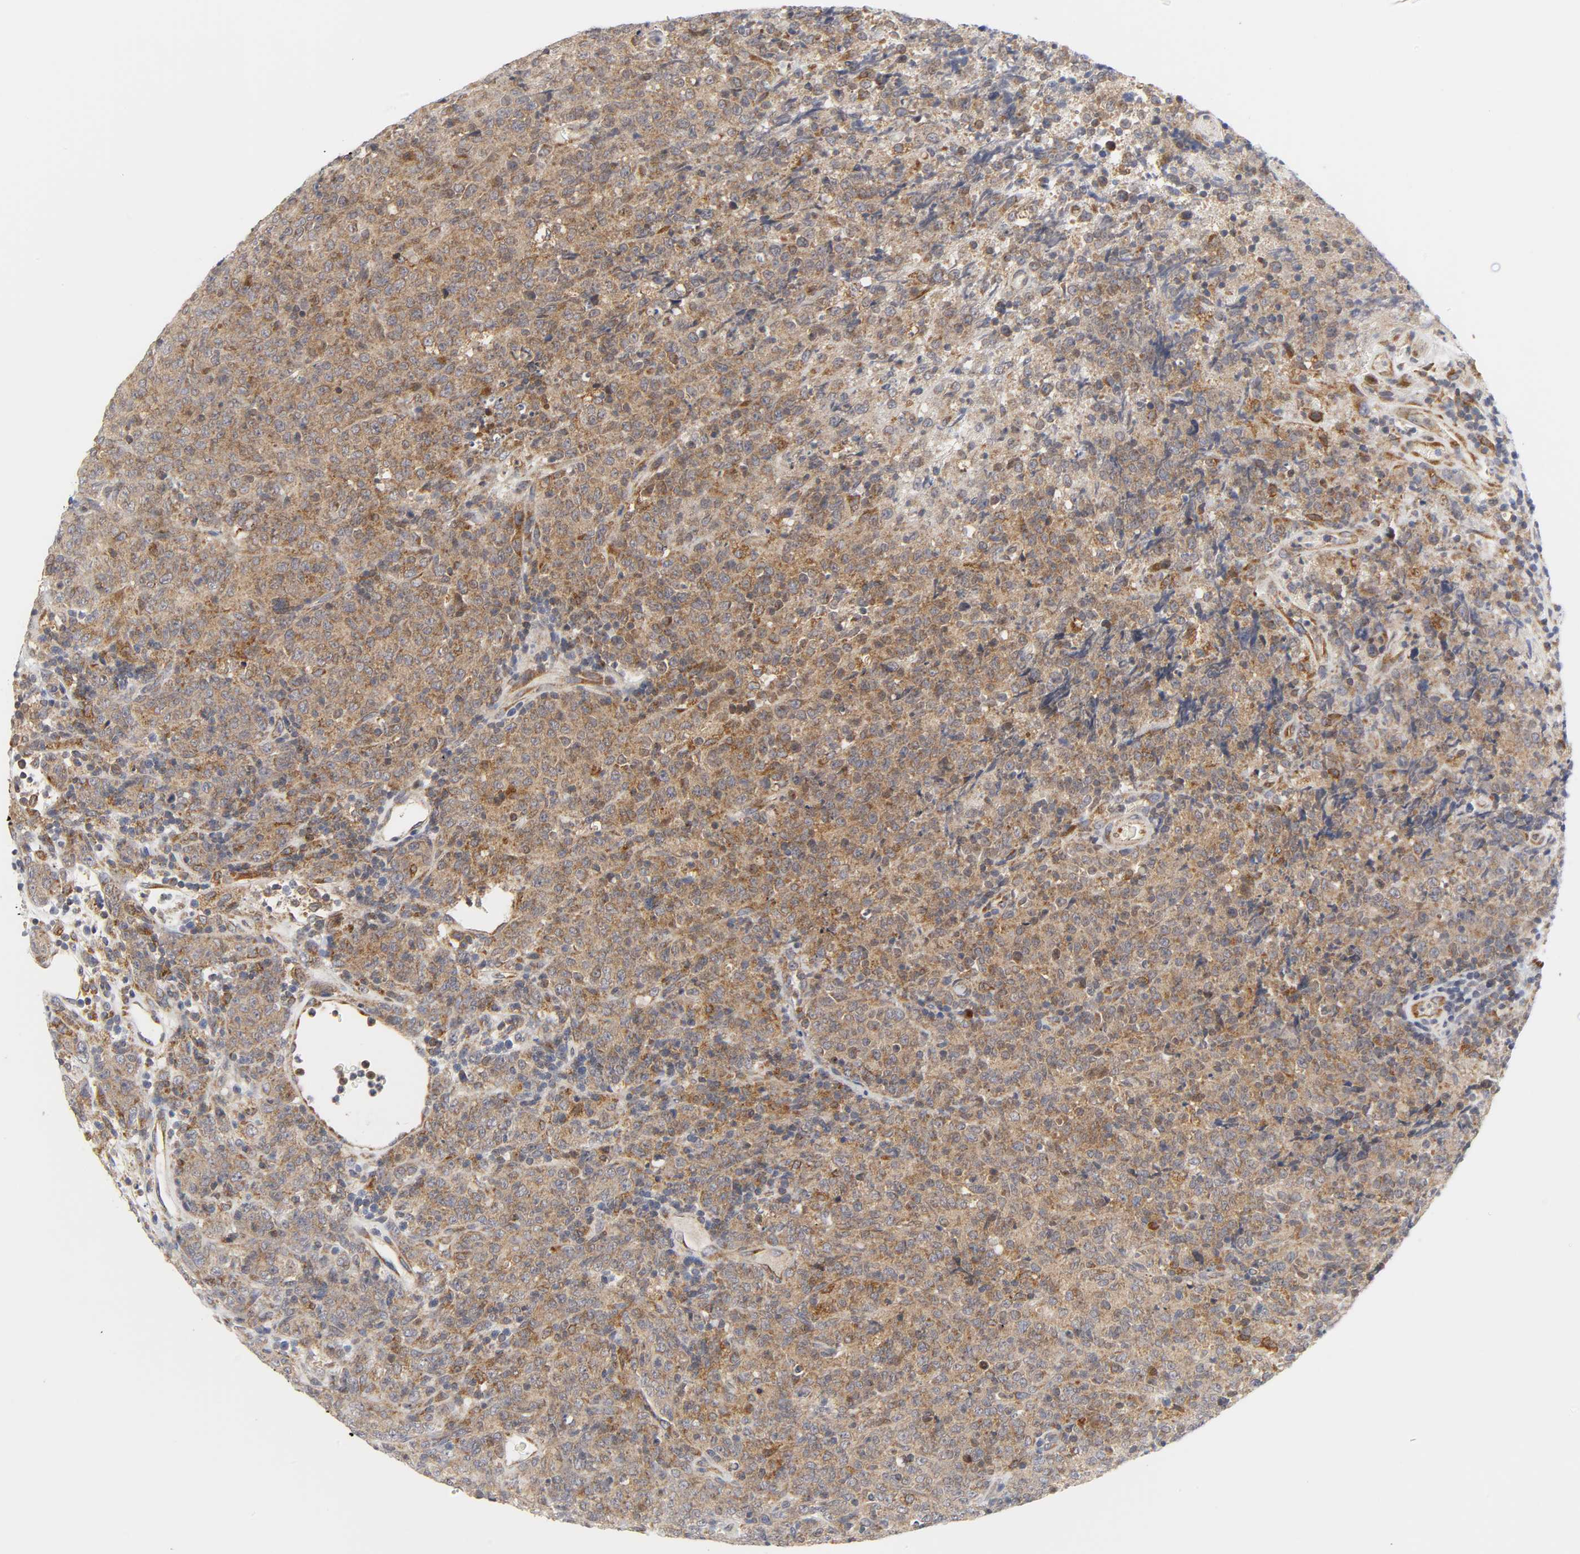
{"staining": {"intensity": "moderate", "quantity": ">75%", "location": "cytoplasmic/membranous"}, "tissue": "lymphoma", "cell_type": "Tumor cells", "image_type": "cancer", "snomed": [{"axis": "morphology", "description": "Malignant lymphoma, non-Hodgkin's type, High grade"}, {"axis": "topography", "description": "Tonsil"}], "caption": "Immunohistochemistry image of lymphoma stained for a protein (brown), which displays medium levels of moderate cytoplasmic/membranous staining in about >75% of tumor cells.", "gene": "BAX", "patient": {"sex": "female", "age": 36}}